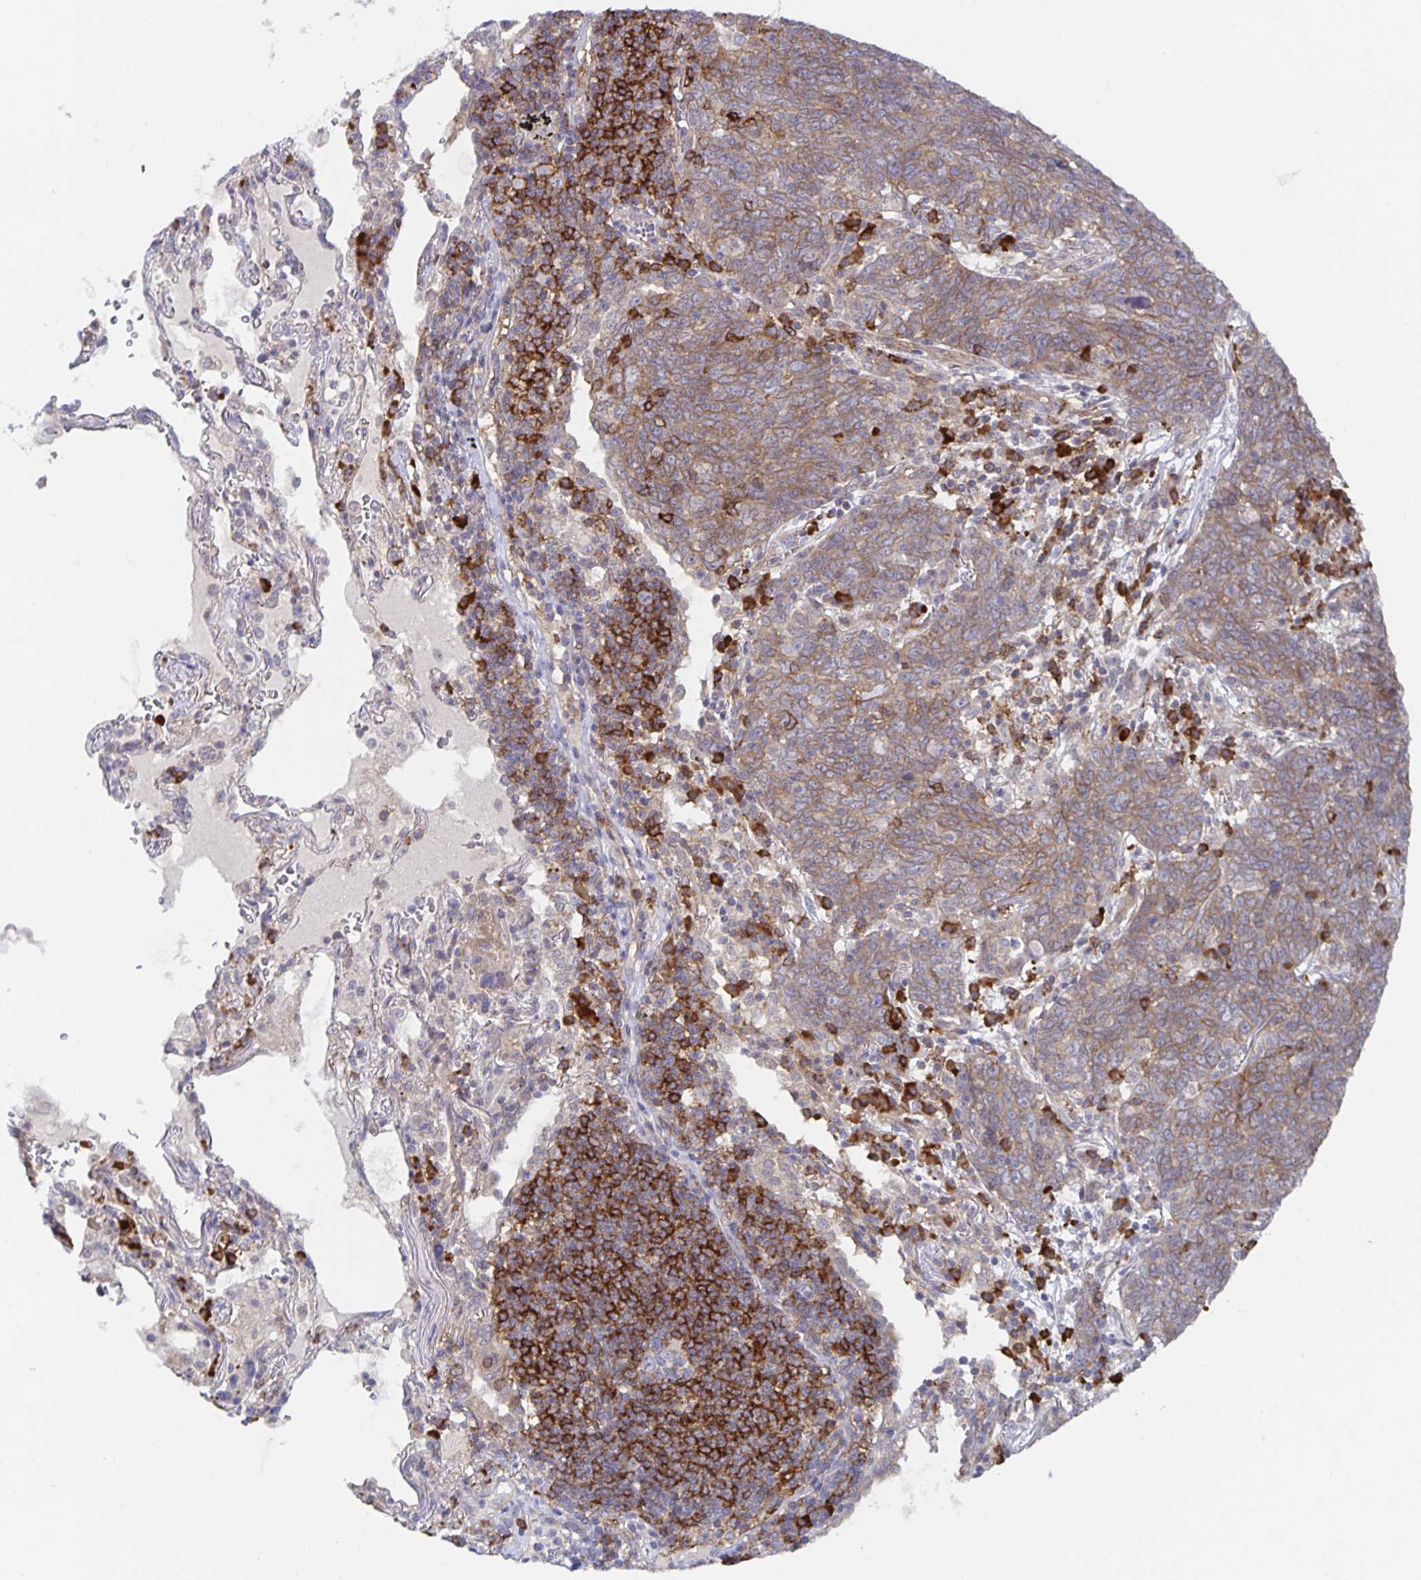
{"staining": {"intensity": "weak", "quantity": ">75%", "location": "cytoplasmic/membranous"}, "tissue": "lung cancer", "cell_type": "Tumor cells", "image_type": "cancer", "snomed": [{"axis": "morphology", "description": "Squamous cell carcinoma, NOS"}, {"axis": "topography", "description": "Lung"}], "caption": "Human lung cancer (squamous cell carcinoma) stained with a protein marker reveals weak staining in tumor cells.", "gene": "BAD", "patient": {"sex": "female", "age": 72}}